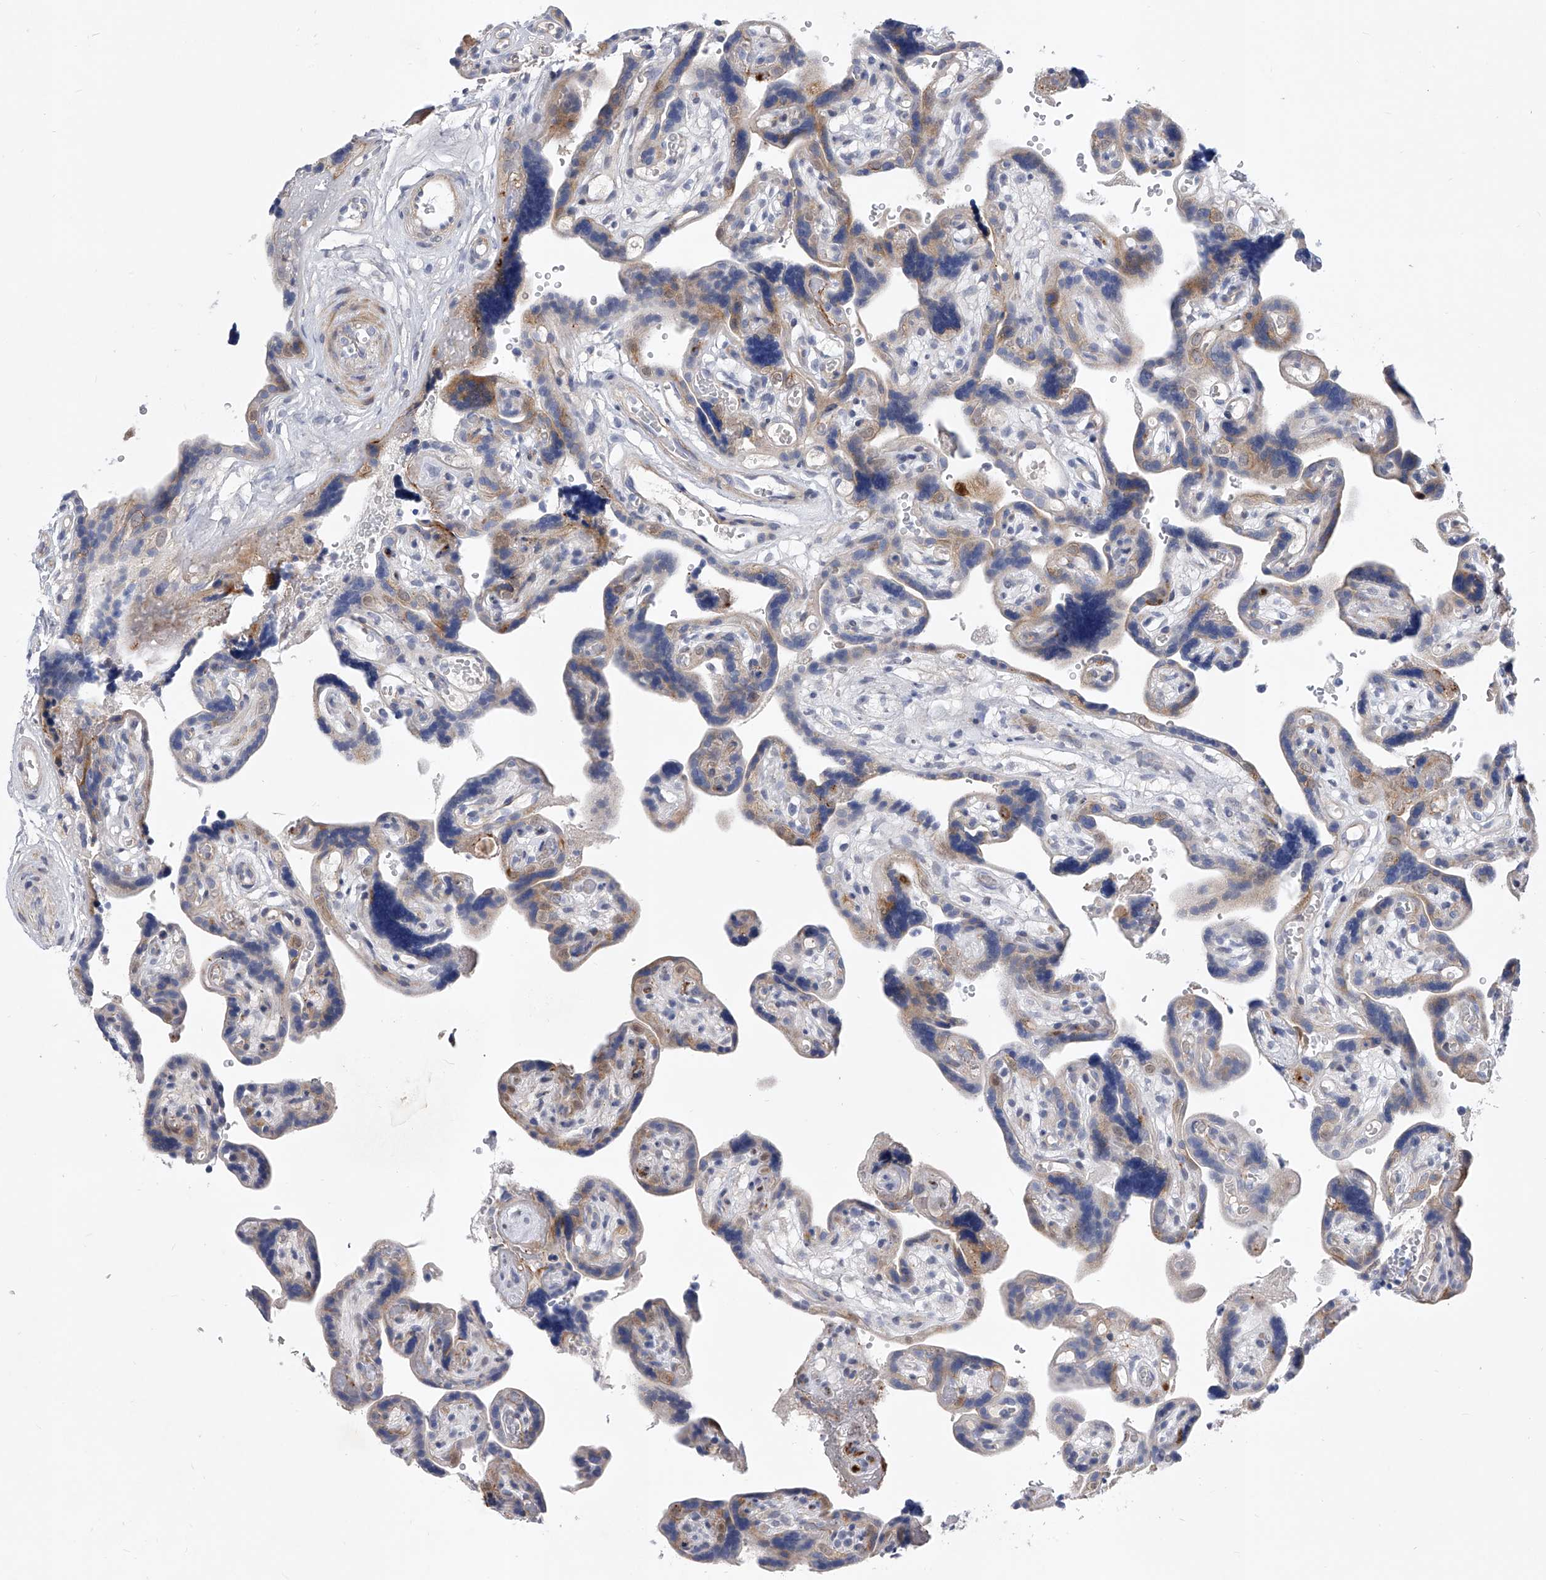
{"staining": {"intensity": "weak", "quantity": "<25%", "location": "cytoplasmic/membranous"}, "tissue": "placenta", "cell_type": "Decidual cells", "image_type": "normal", "snomed": [{"axis": "morphology", "description": "Normal tissue, NOS"}, {"axis": "topography", "description": "Placenta"}], "caption": "Immunohistochemistry micrograph of normal placenta stained for a protein (brown), which exhibits no staining in decidual cells. The staining was performed using DAB (3,3'-diaminobenzidine) to visualize the protein expression in brown, while the nuclei were stained in blue with hematoxylin (Magnification: 20x).", "gene": "ENSG00000250424", "patient": {"sex": "female", "age": 30}}